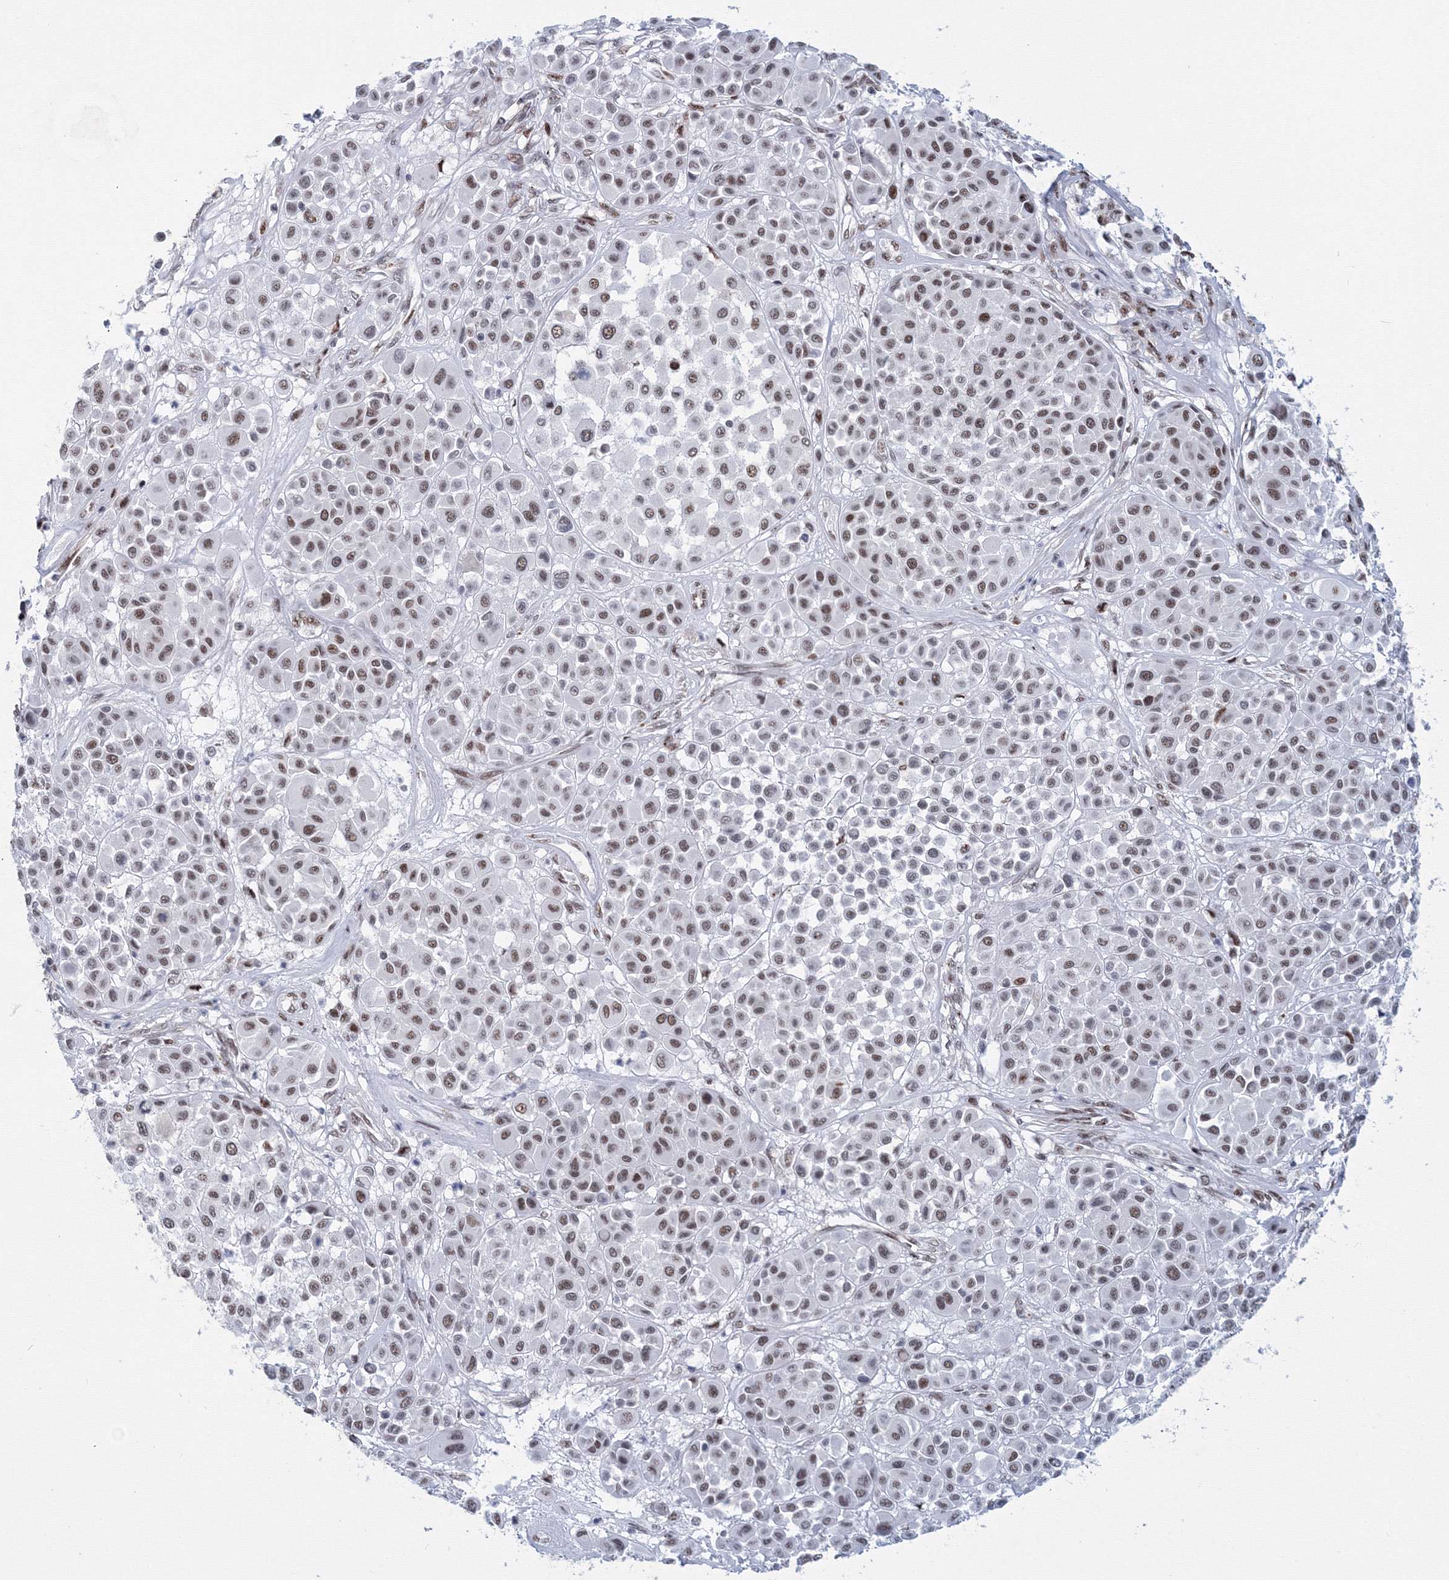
{"staining": {"intensity": "moderate", "quantity": ">75%", "location": "nuclear"}, "tissue": "melanoma", "cell_type": "Tumor cells", "image_type": "cancer", "snomed": [{"axis": "morphology", "description": "Malignant melanoma, Metastatic site"}, {"axis": "topography", "description": "Soft tissue"}], "caption": "About >75% of tumor cells in human malignant melanoma (metastatic site) demonstrate moderate nuclear protein positivity as visualized by brown immunohistochemical staining.", "gene": "SF3B6", "patient": {"sex": "male", "age": 41}}